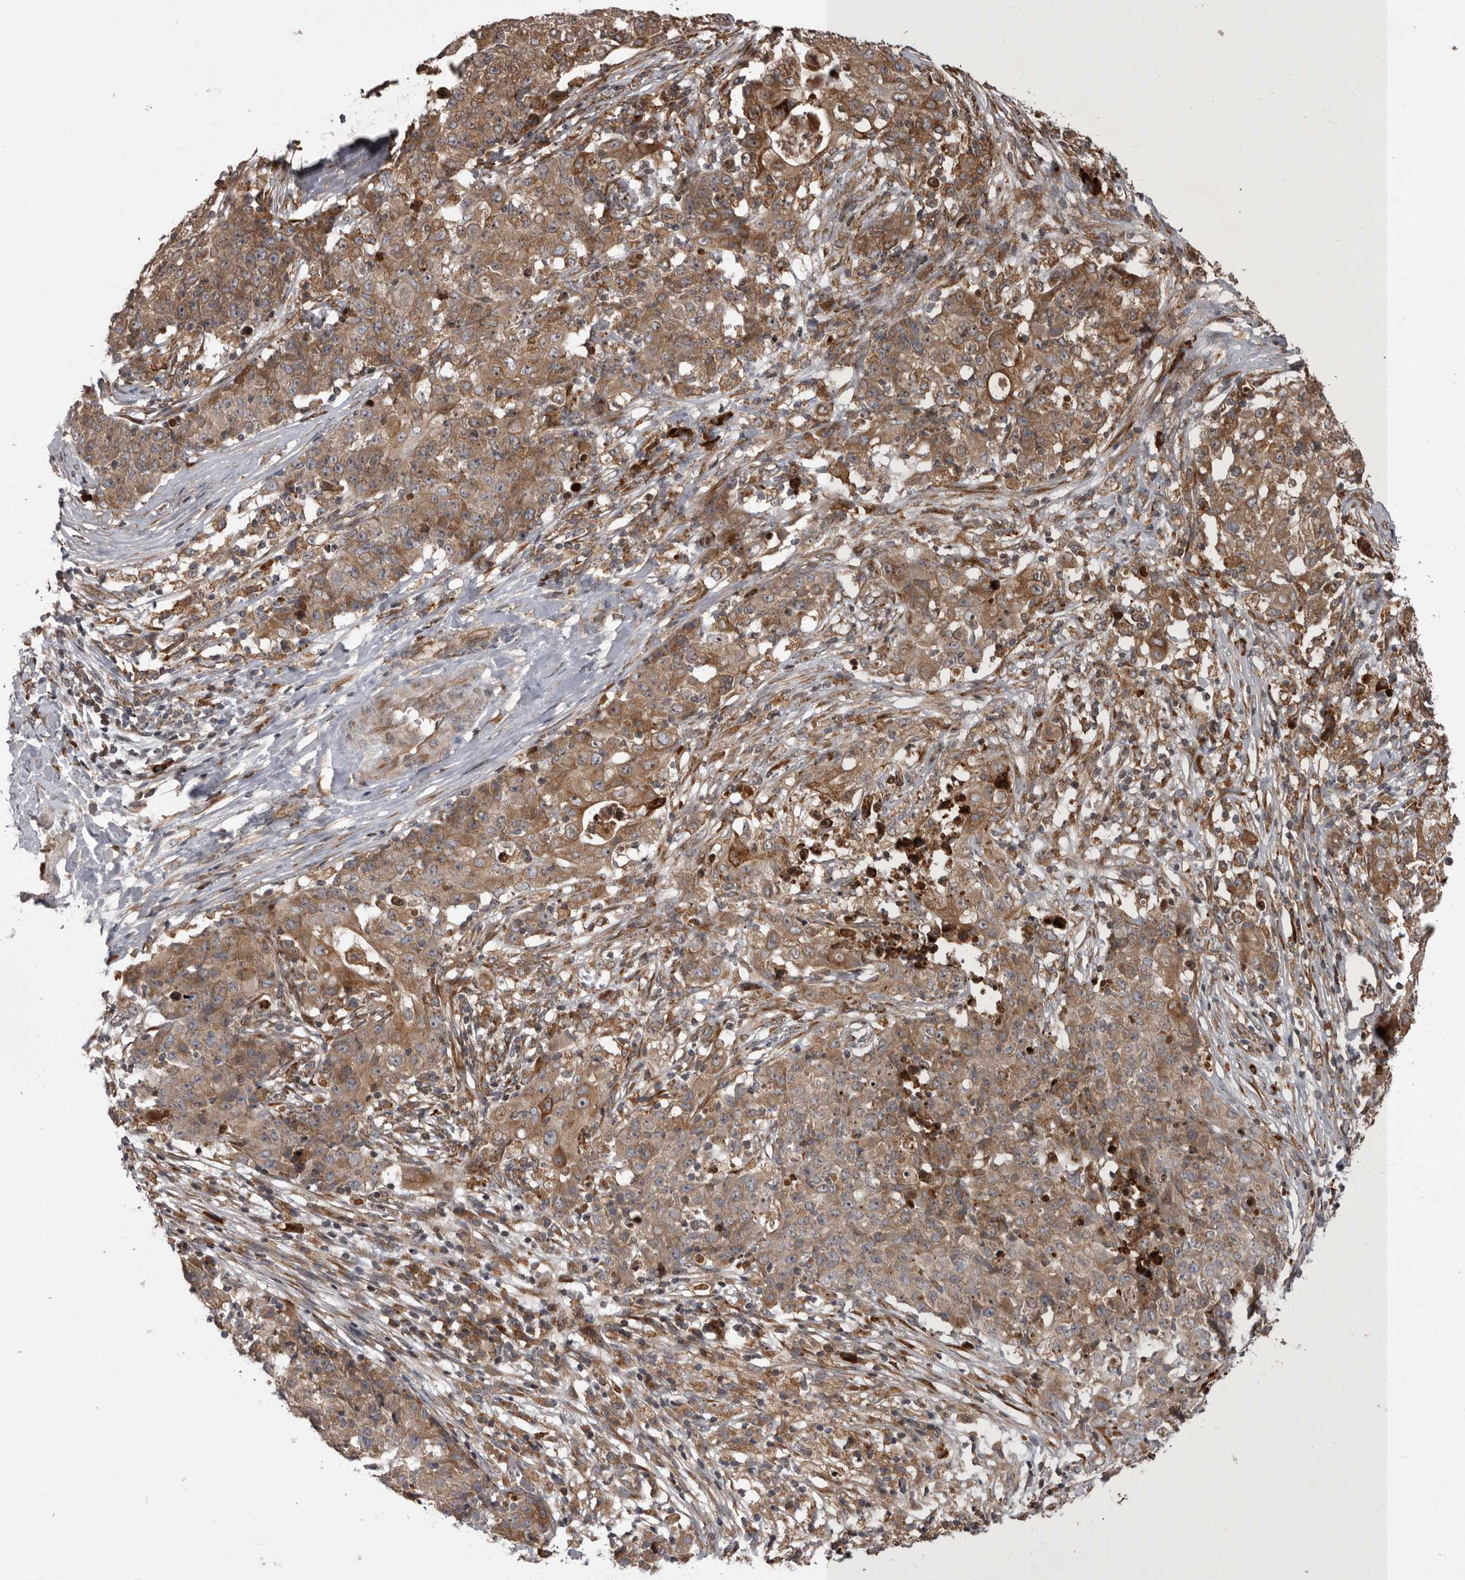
{"staining": {"intensity": "moderate", "quantity": ">75%", "location": "cytoplasmic/membranous"}, "tissue": "ovarian cancer", "cell_type": "Tumor cells", "image_type": "cancer", "snomed": [{"axis": "morphology", "description": "Carcinoma, endometroid"}, {"axis": "topography", "description": "Ovary"}], "caption": "The immunohistochemical stain highlights moderate cytoplasmic/membranous positivity in tumor cells of ovarian endometroid carcinoma tissue.", "gene": "RAB3GAP2", "patient": {"sex": "female", "age": 42}}